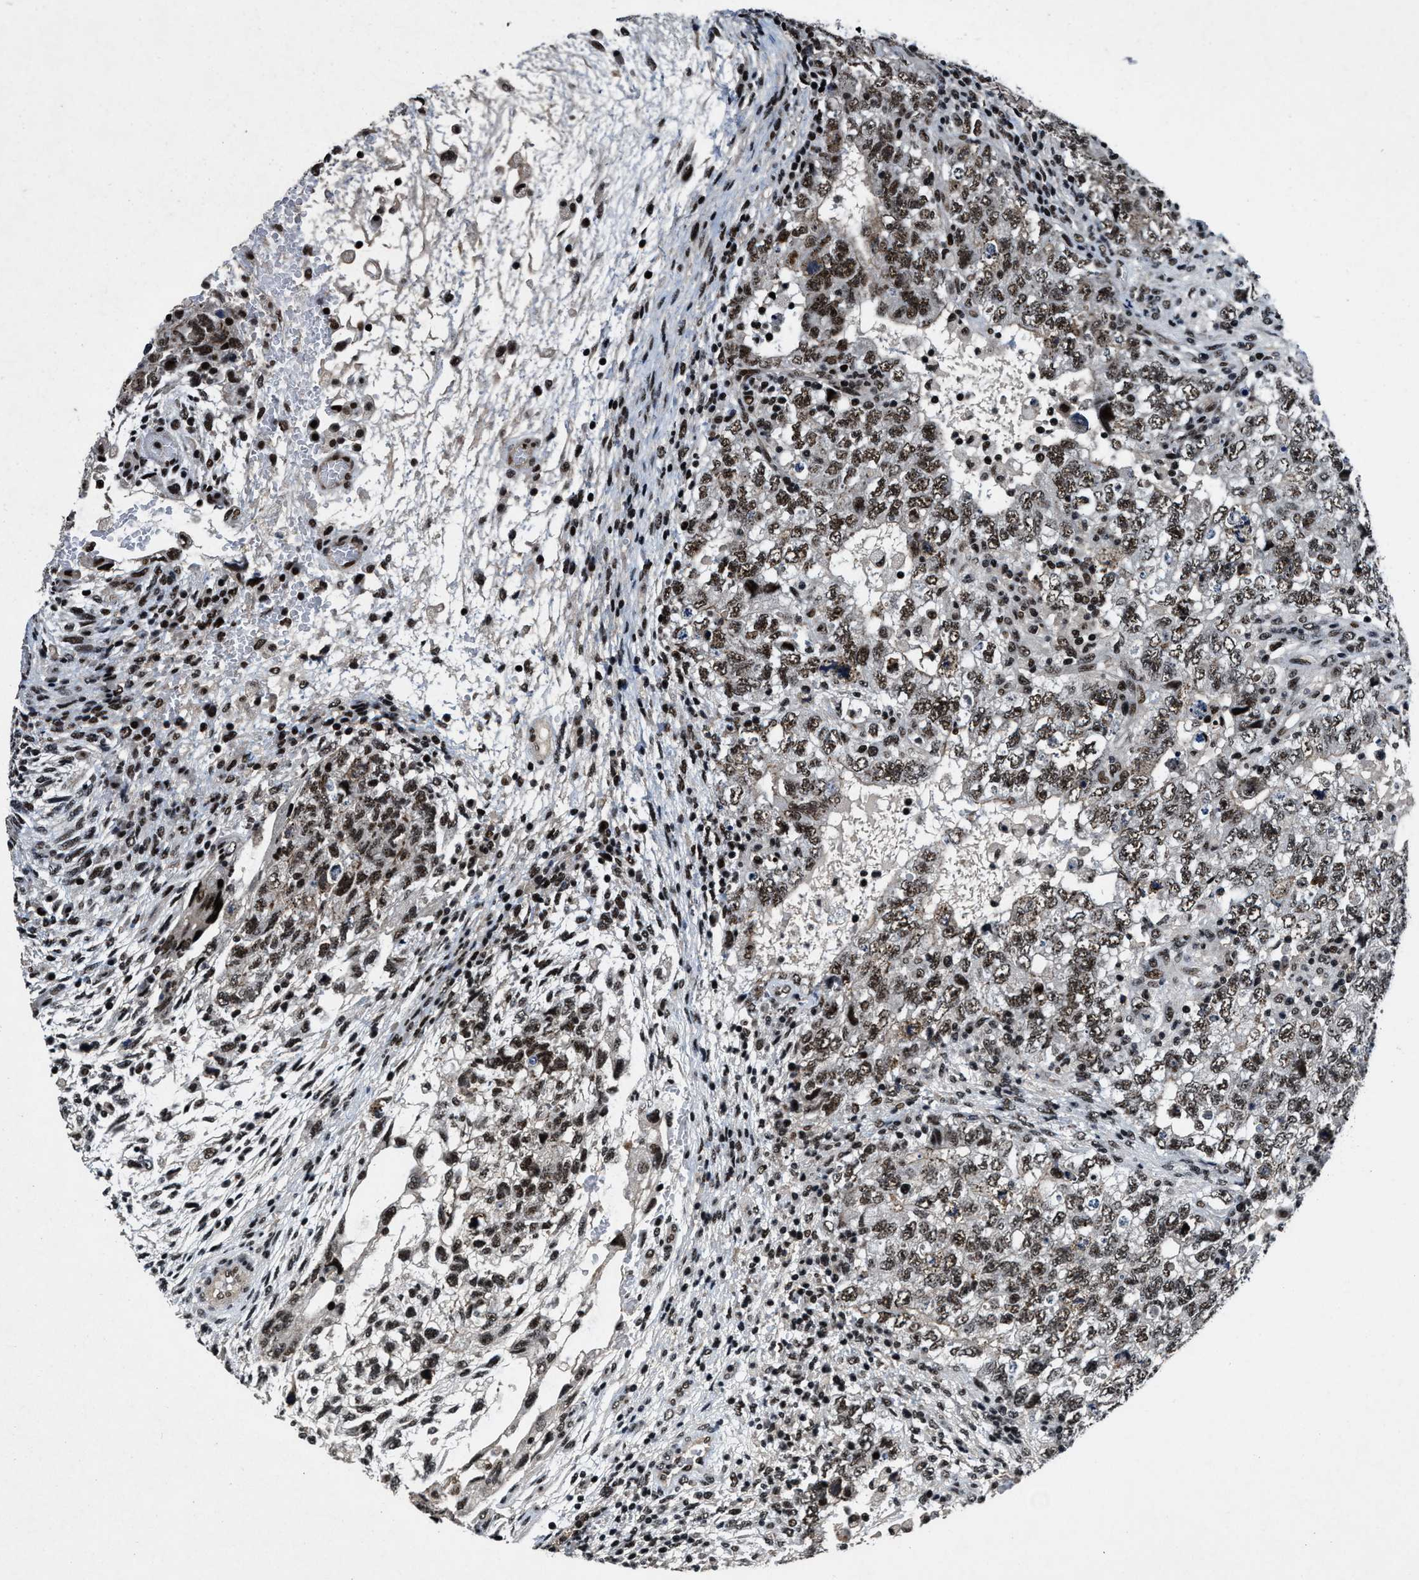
{"staining": {"intensity": "moderate", "quantity": "25%-75%", "location": "nuclear"}, "tissue": "testis cancer", "cell_type": "Tumor cells", "image_type": "cancer", "snomed": [{"axis": "morphology", "description": "Carcinoma, Embryonal, NOS"}, {"axis": "topography", "description": "Testis"}], "caption": "Protein staining of embryonal carcinoma (testis) tissue displays moderate nuclear expression in approximately 25%-75% of tumor cells. The staining is performed using DAB (3,3'-diaminobenzidine) brown chromogen to label protein expression. The nuclei are counter-stained blue using hematoxylin.", "gene": "ZNF233", "patient": {"sex": "male", "age": 36}}